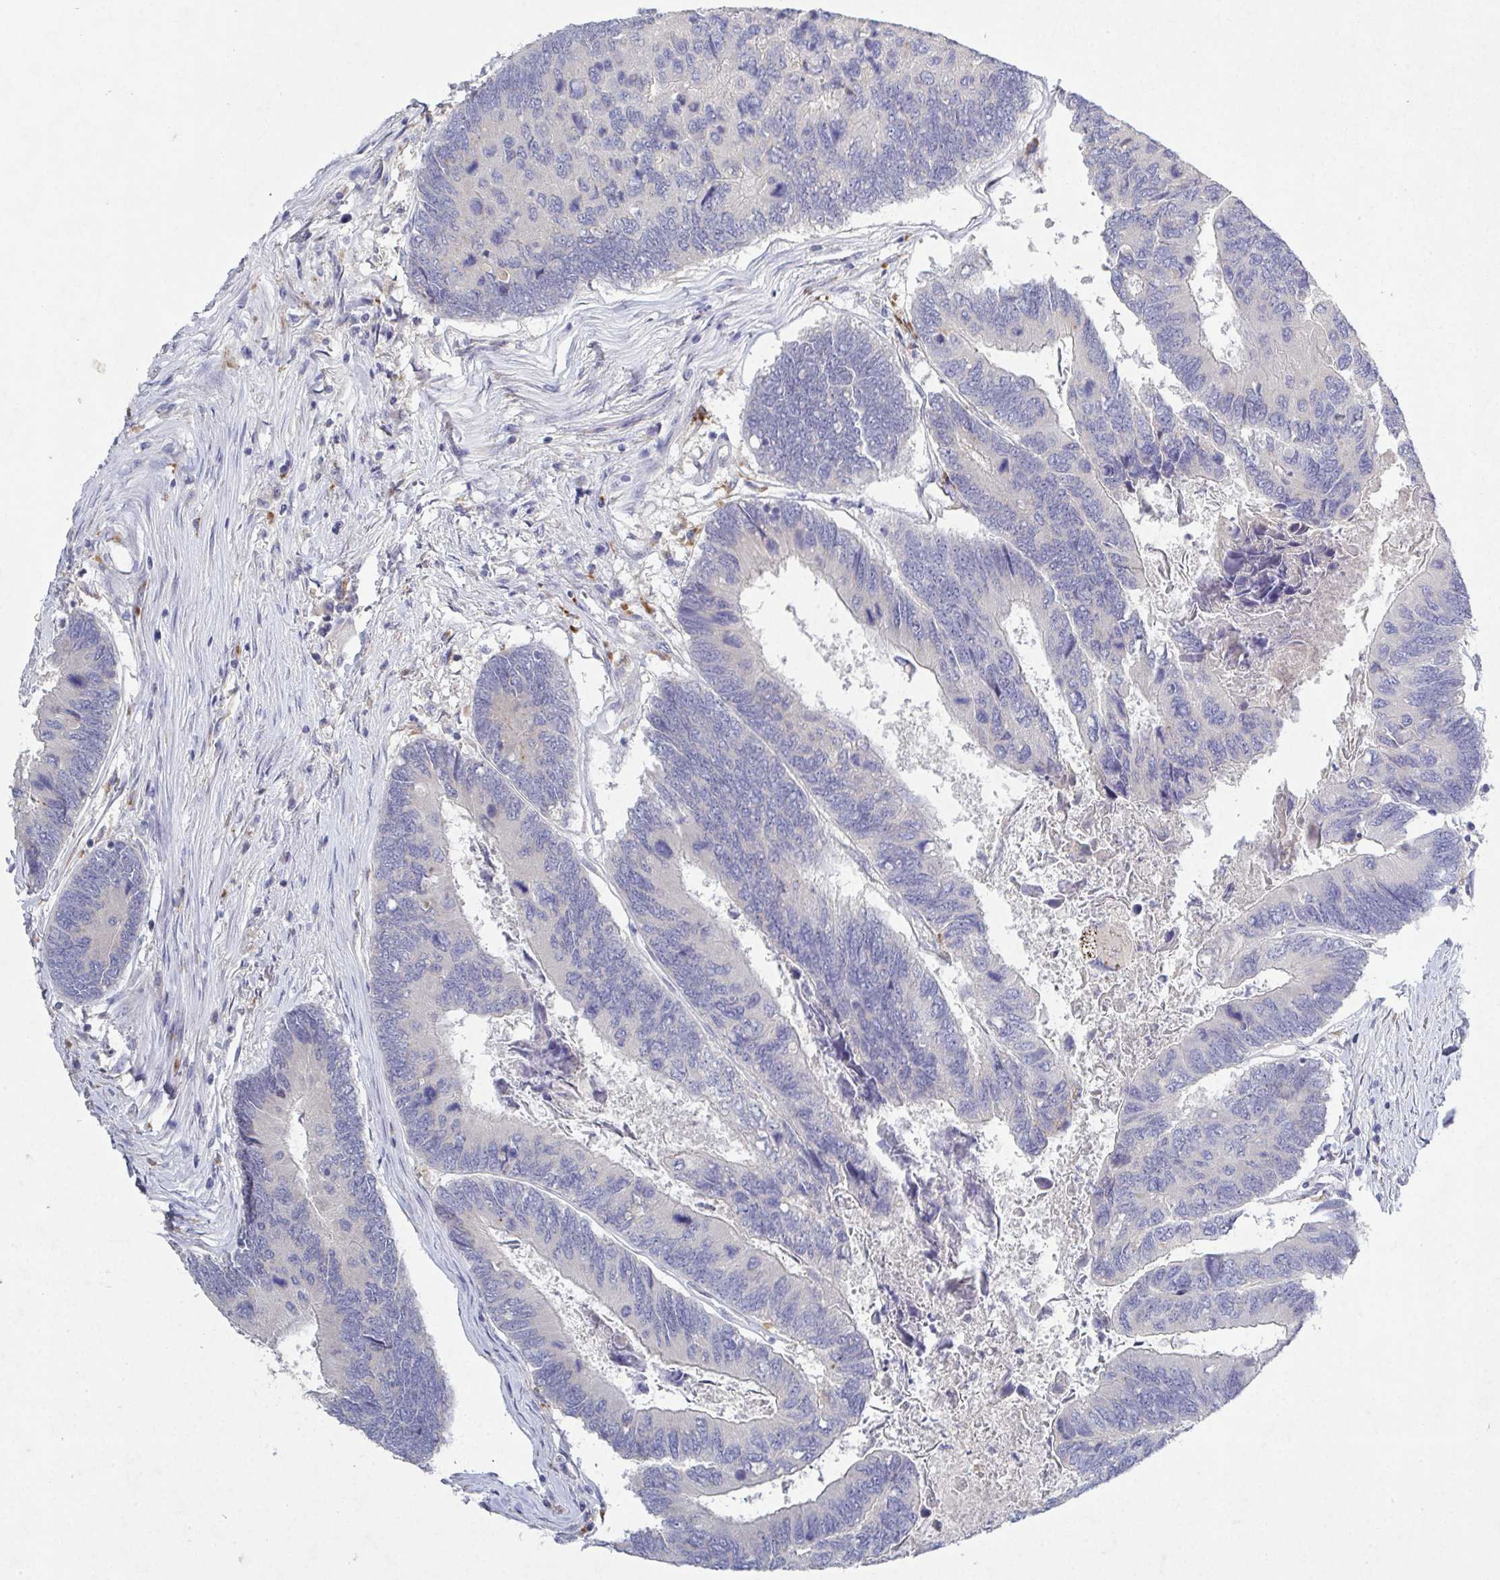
{"staining": {"intensity": "negative", "quantity": "none", "location": "none"}, "tissue": "colorectal cancer", "cell_type": "Tumor cells", "image_type": "cancer", "snomed": [{"axis": "morphology", "description": "Adenocarcinoma, NOS"}, {"axis": "topography", "description": "Colon"}], "caption": "The micrograph exhibits no significant positivity in tumor cells of colorectal adenocarcinoma. (DAB immunohistochemistry, high magnification).", "gene": "GALNT13", "patient": {"sex": "female", "age": 67}}